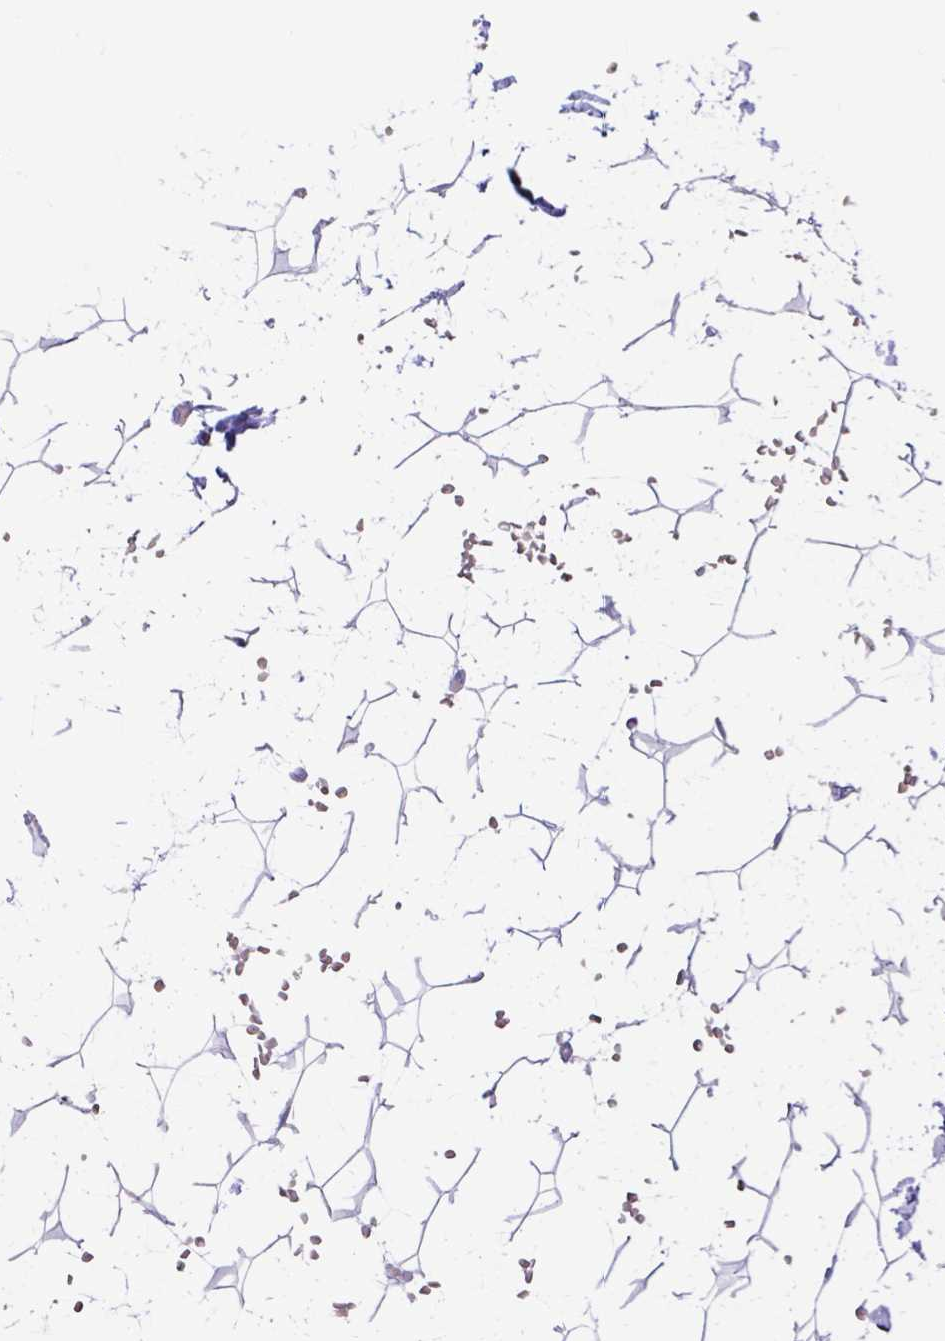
{"staining": {"intensity": "negative", "quantity": "none", "location": "none"}, "tissue": "adipose tissue", "cell_type": "Adipocytes", "image_type": "normal", "snomed": [{"axis": "morphology", "description": "Normal tissue, NOS"}, {"axis": "topography", "description": "Skin"}, {"axis": "topography", "description": "Peripheral nerve tissue"}], "caption": "Adipocytes are negative for brown protein staining in unremarkable adipose tissue. The staining is performed using DAB brown chromogen with nuclei counter-stained in using hematoxylin.", "gene": "ZNF33A", "patient": {"sex": "female", "age": 56}}